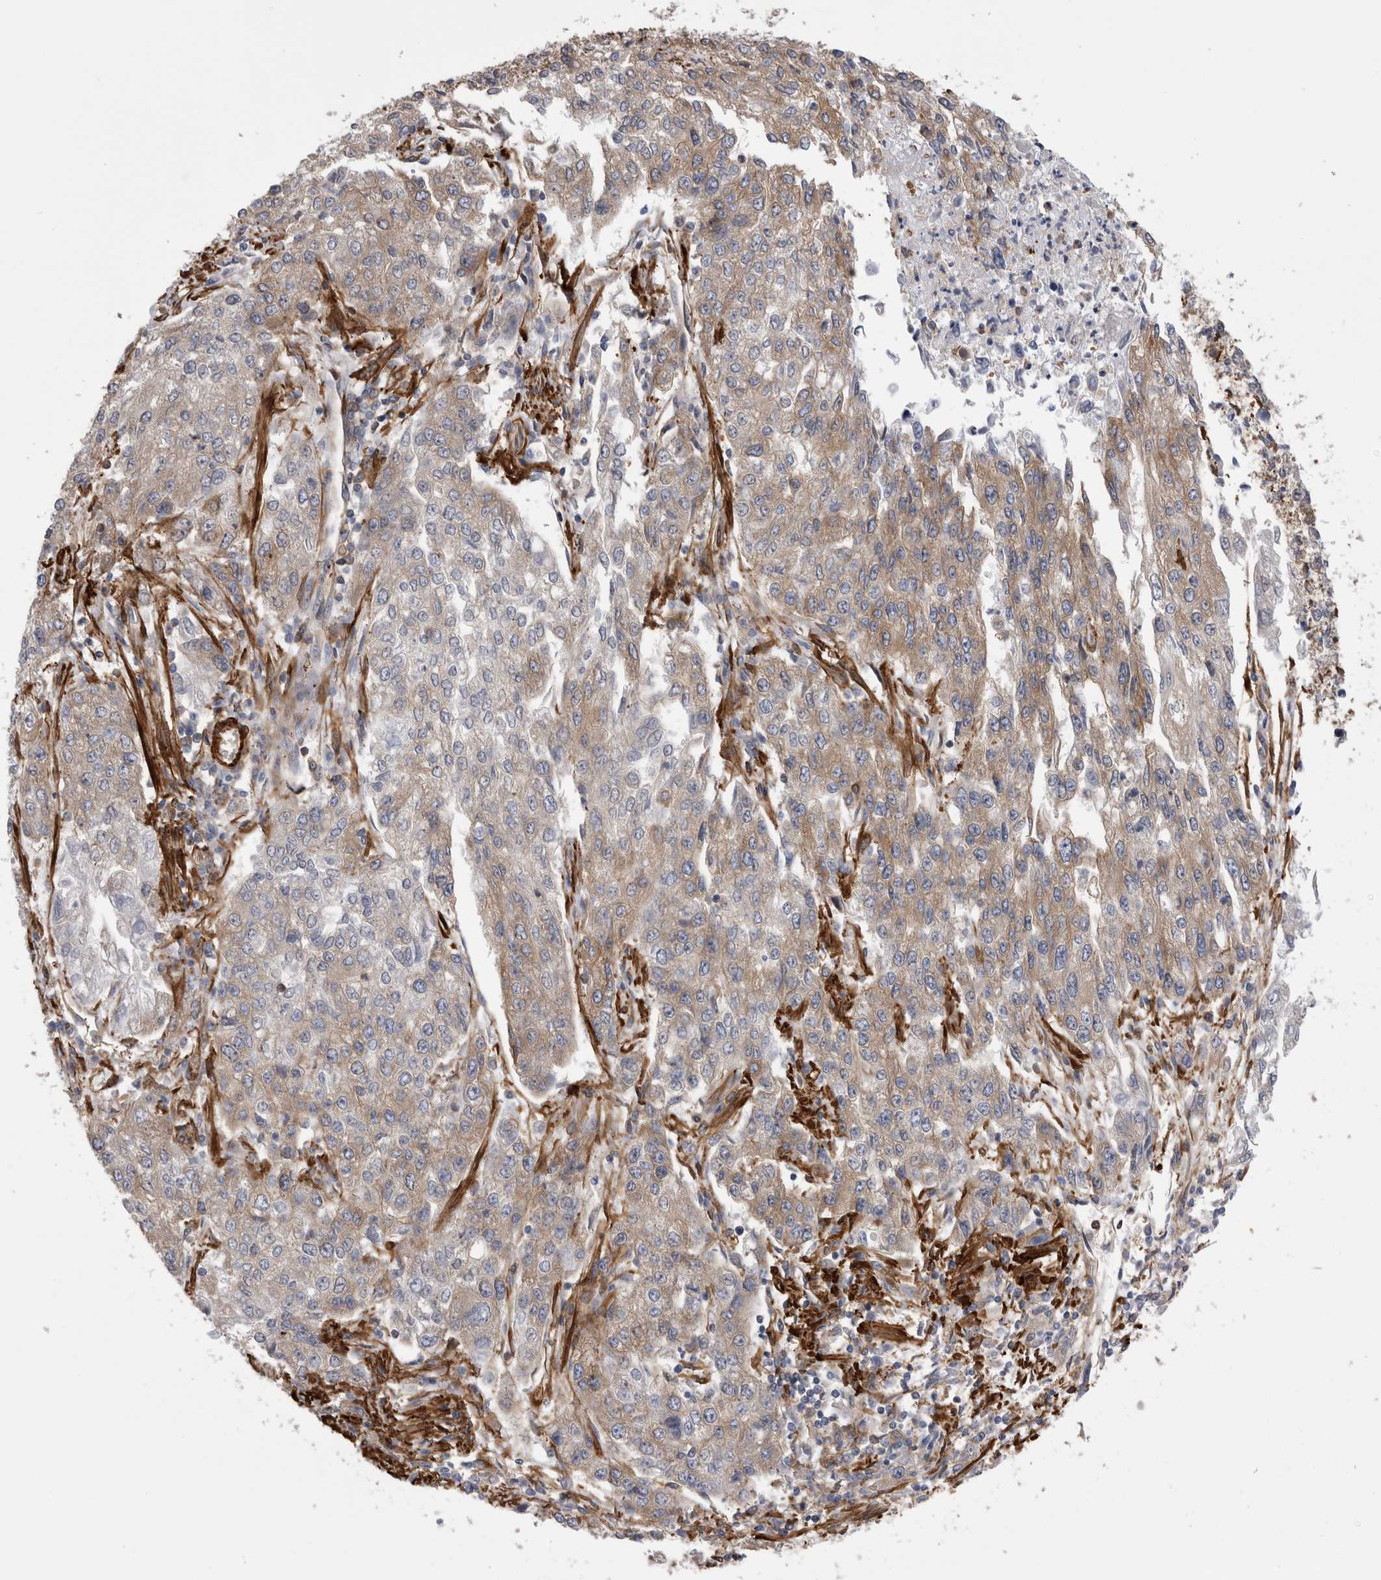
{"staining": {"intensity": "weak", "quantity": ">75%", "location": "cytoplasmic/membranous"}, "tissue": "endometrial cancer", "cell_type": "Tumor cells", "image_type": "cancer", "snomed": [{"axis": "morphology", "description": "Adenocarcinoma, NOS"}, {"axis": "topography", "description": "Endometrium"}], "caption": "About >75% of tumor cells in human endometrial cancer (adenocarcinoma) display weak cytoplasmic/membranous protein expression as visualized by brown immunohistochemical staining.", "gene": "EPRS1", "patient": {"sex": "female", "age": 49}}